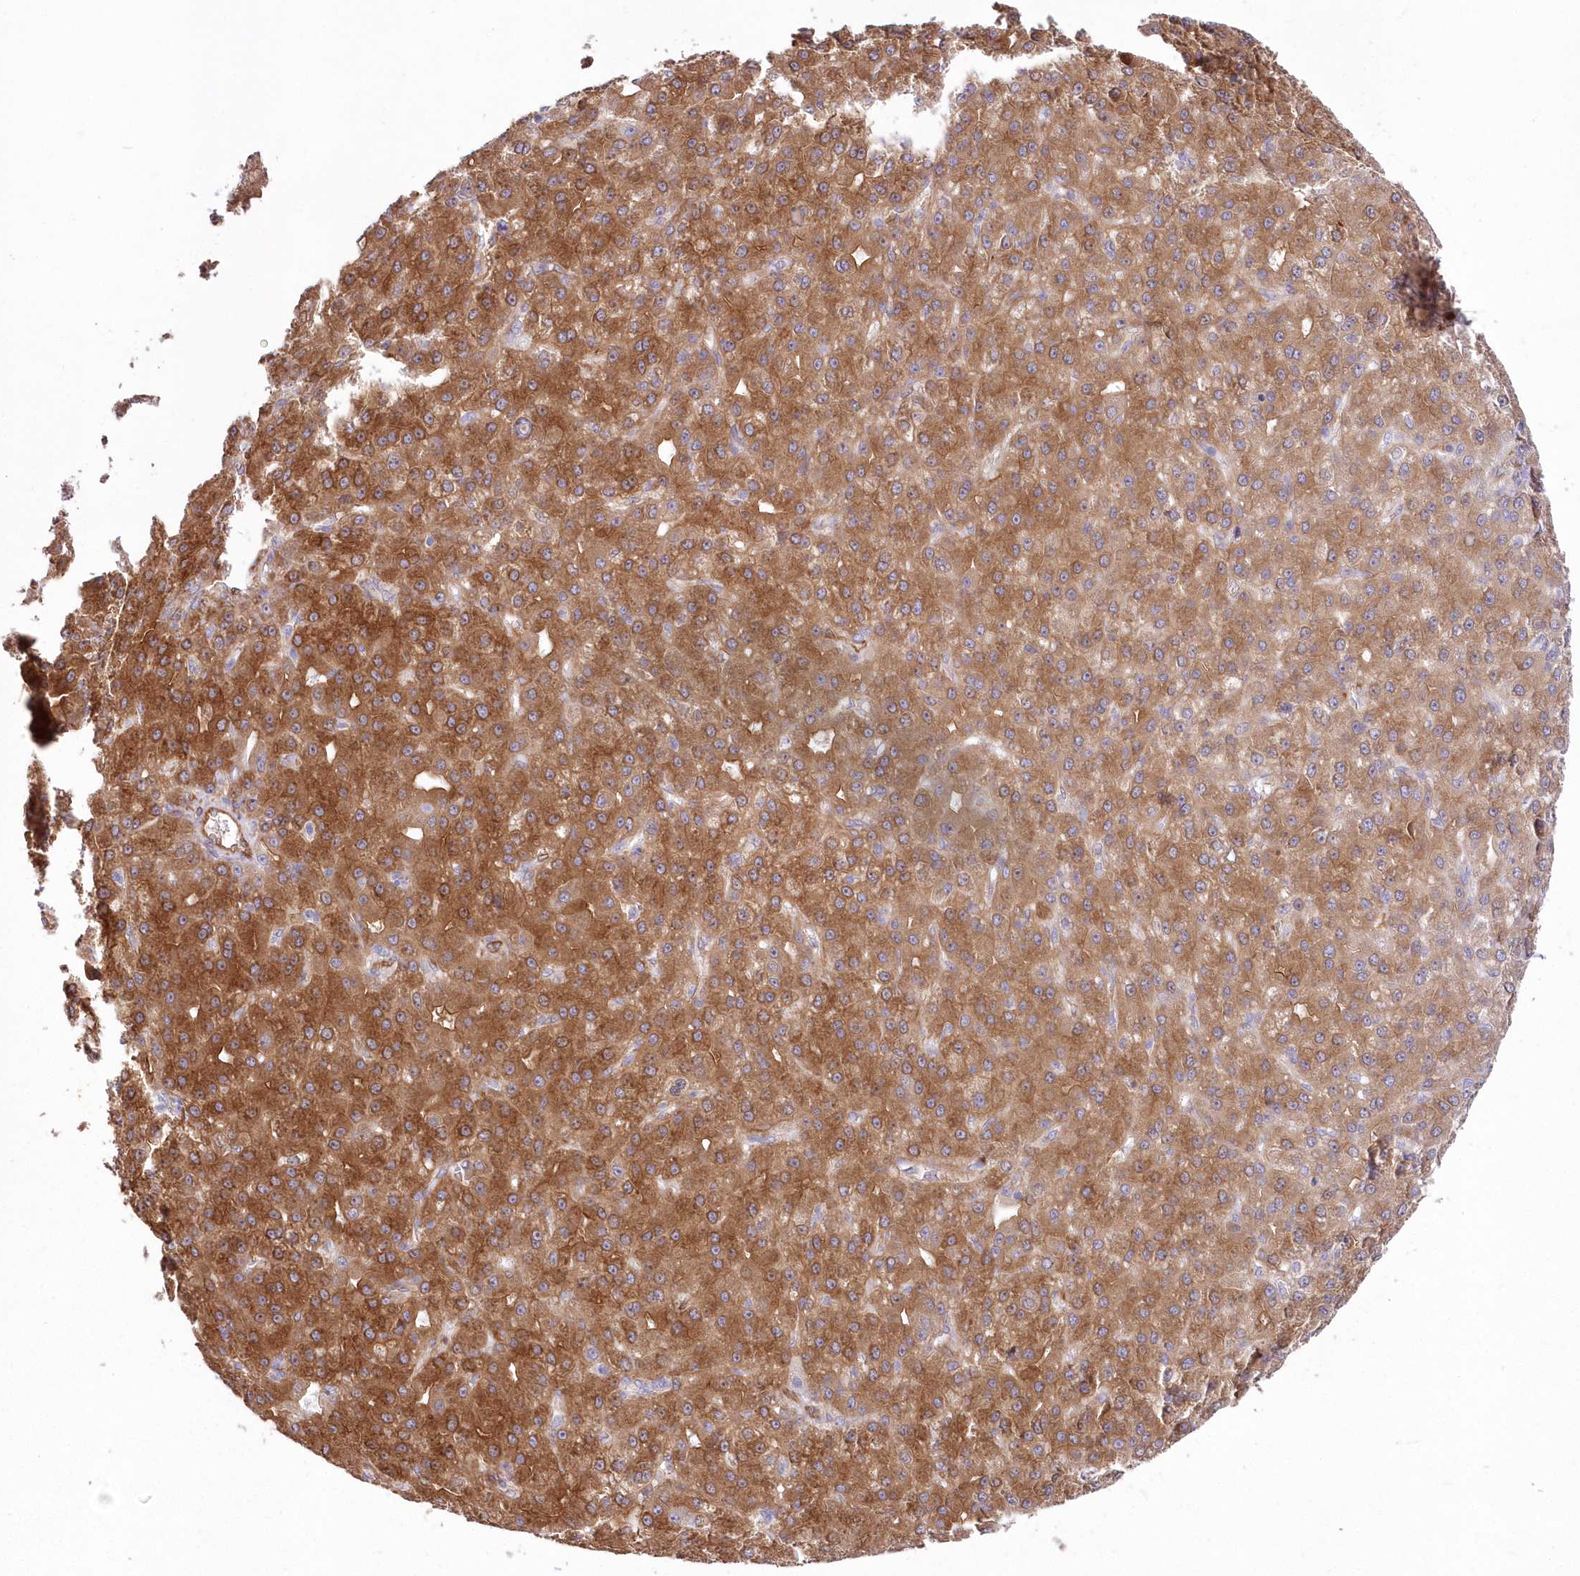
{"staining": {"intensity": "moderate", "quantity": ">75%", "location": "cytoplasmic/membranous"}, "tissue": "liver cancer", "cell_type": "Tumor cells", "image_type": "cancer", "snomed": [{"axis": "morphology", "description": "Carcinoma, Hepatocellular, NOS"}, {"axis": "topography", "description": "Liver"}], "caption": "Liver cancer (hepatocellular carcinoma) stained with immunohistochemistry exhibits moderate cytoplasmic/membranous staining in about >75% of tumor cells.", "gene": "YTHDC2", "patient": {"sex": "male", "age": 67}}